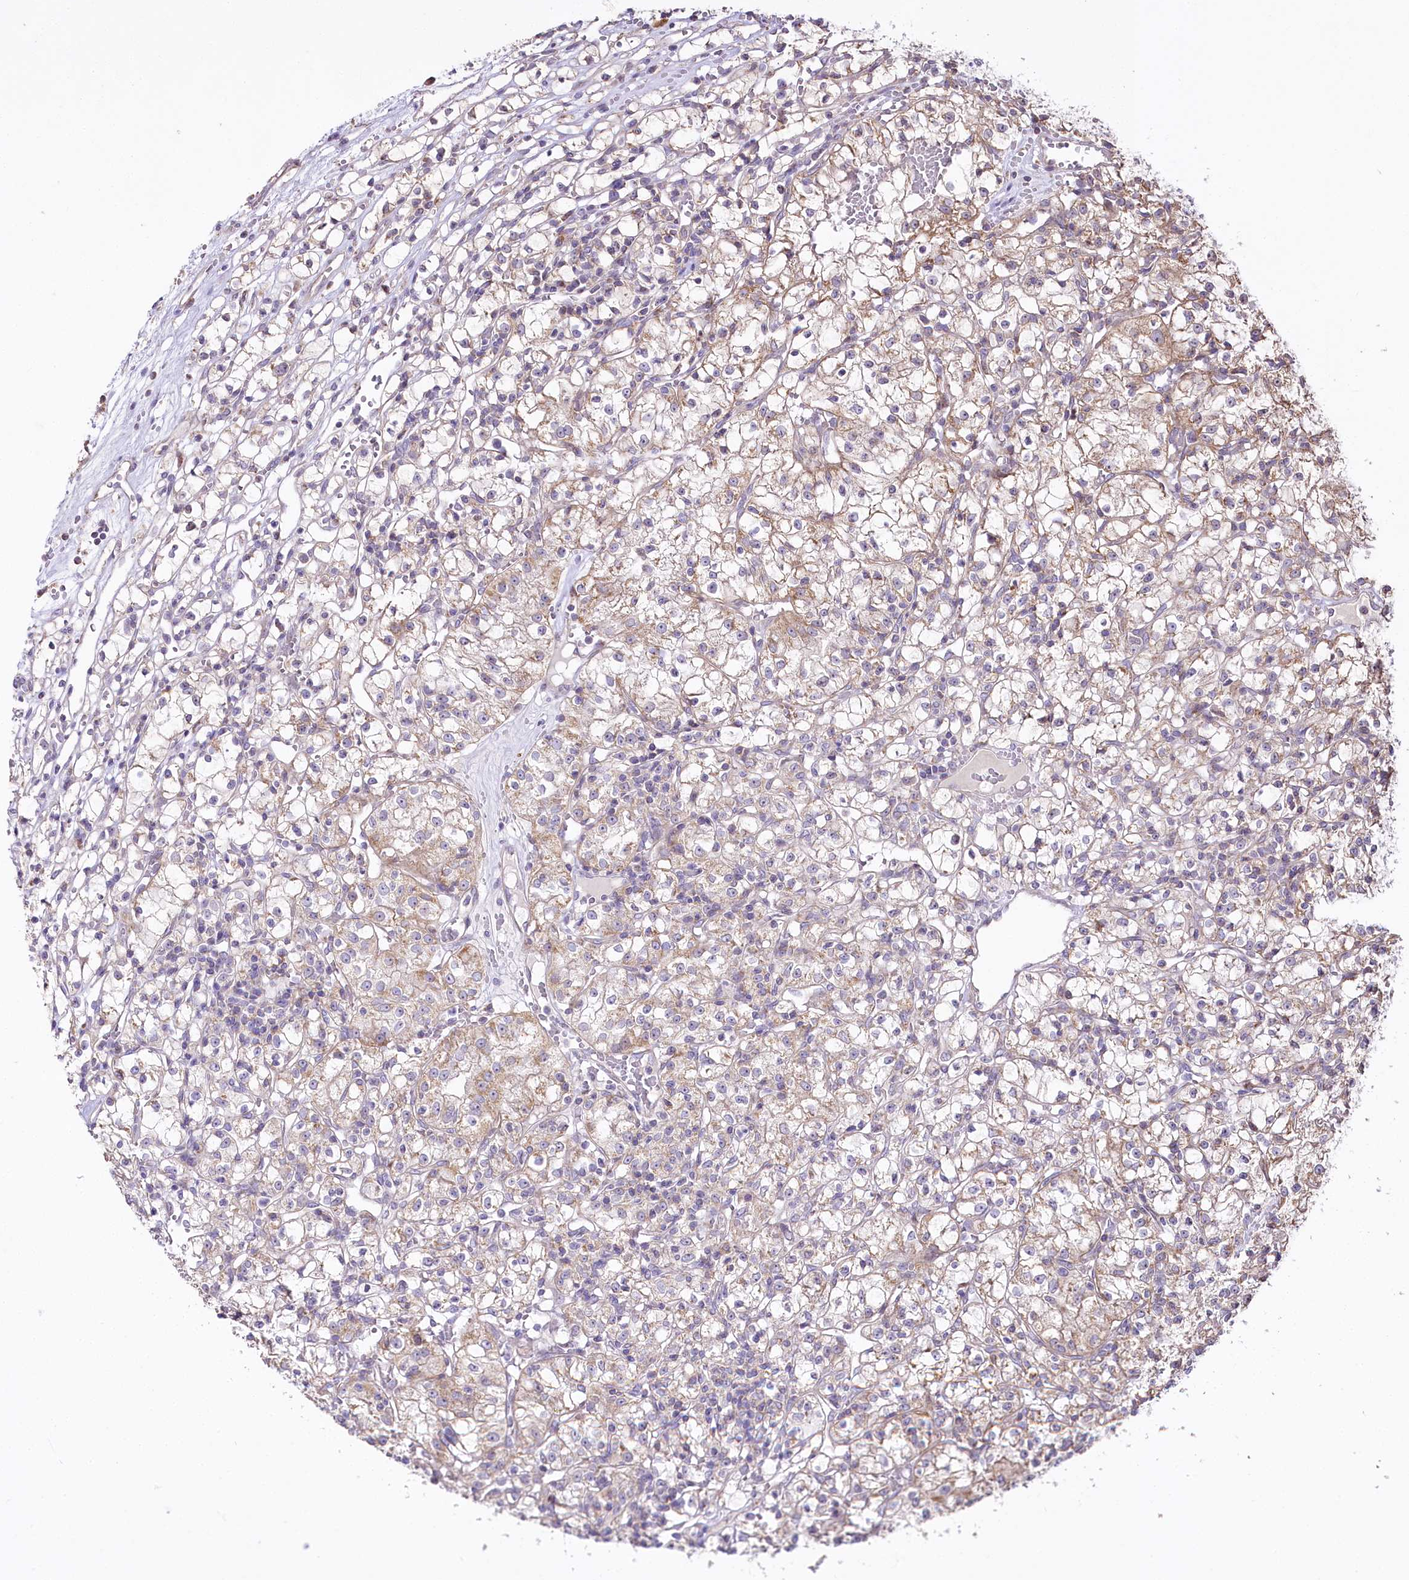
{"staining": {"intensity": "moderate", "quantity": "<25%", "location": "cytoplasmic/membranous"}, "tissue": "renal cancer", "cell_type": "Tumor cells", "image_type": "cancer", "snomed": [{"axis": "morphology", "description": "Adenocarcinoma, NOS"}, {"axis": "topography", "description": "Kidney"}], "caption": "Protein staining of renal cancer tissue exhibits moderate cytoplasmic/membranous expression in about <25% of tumor cells.", "gene": "ZNF226", "patient": {"sex": "female", "age": 59}}